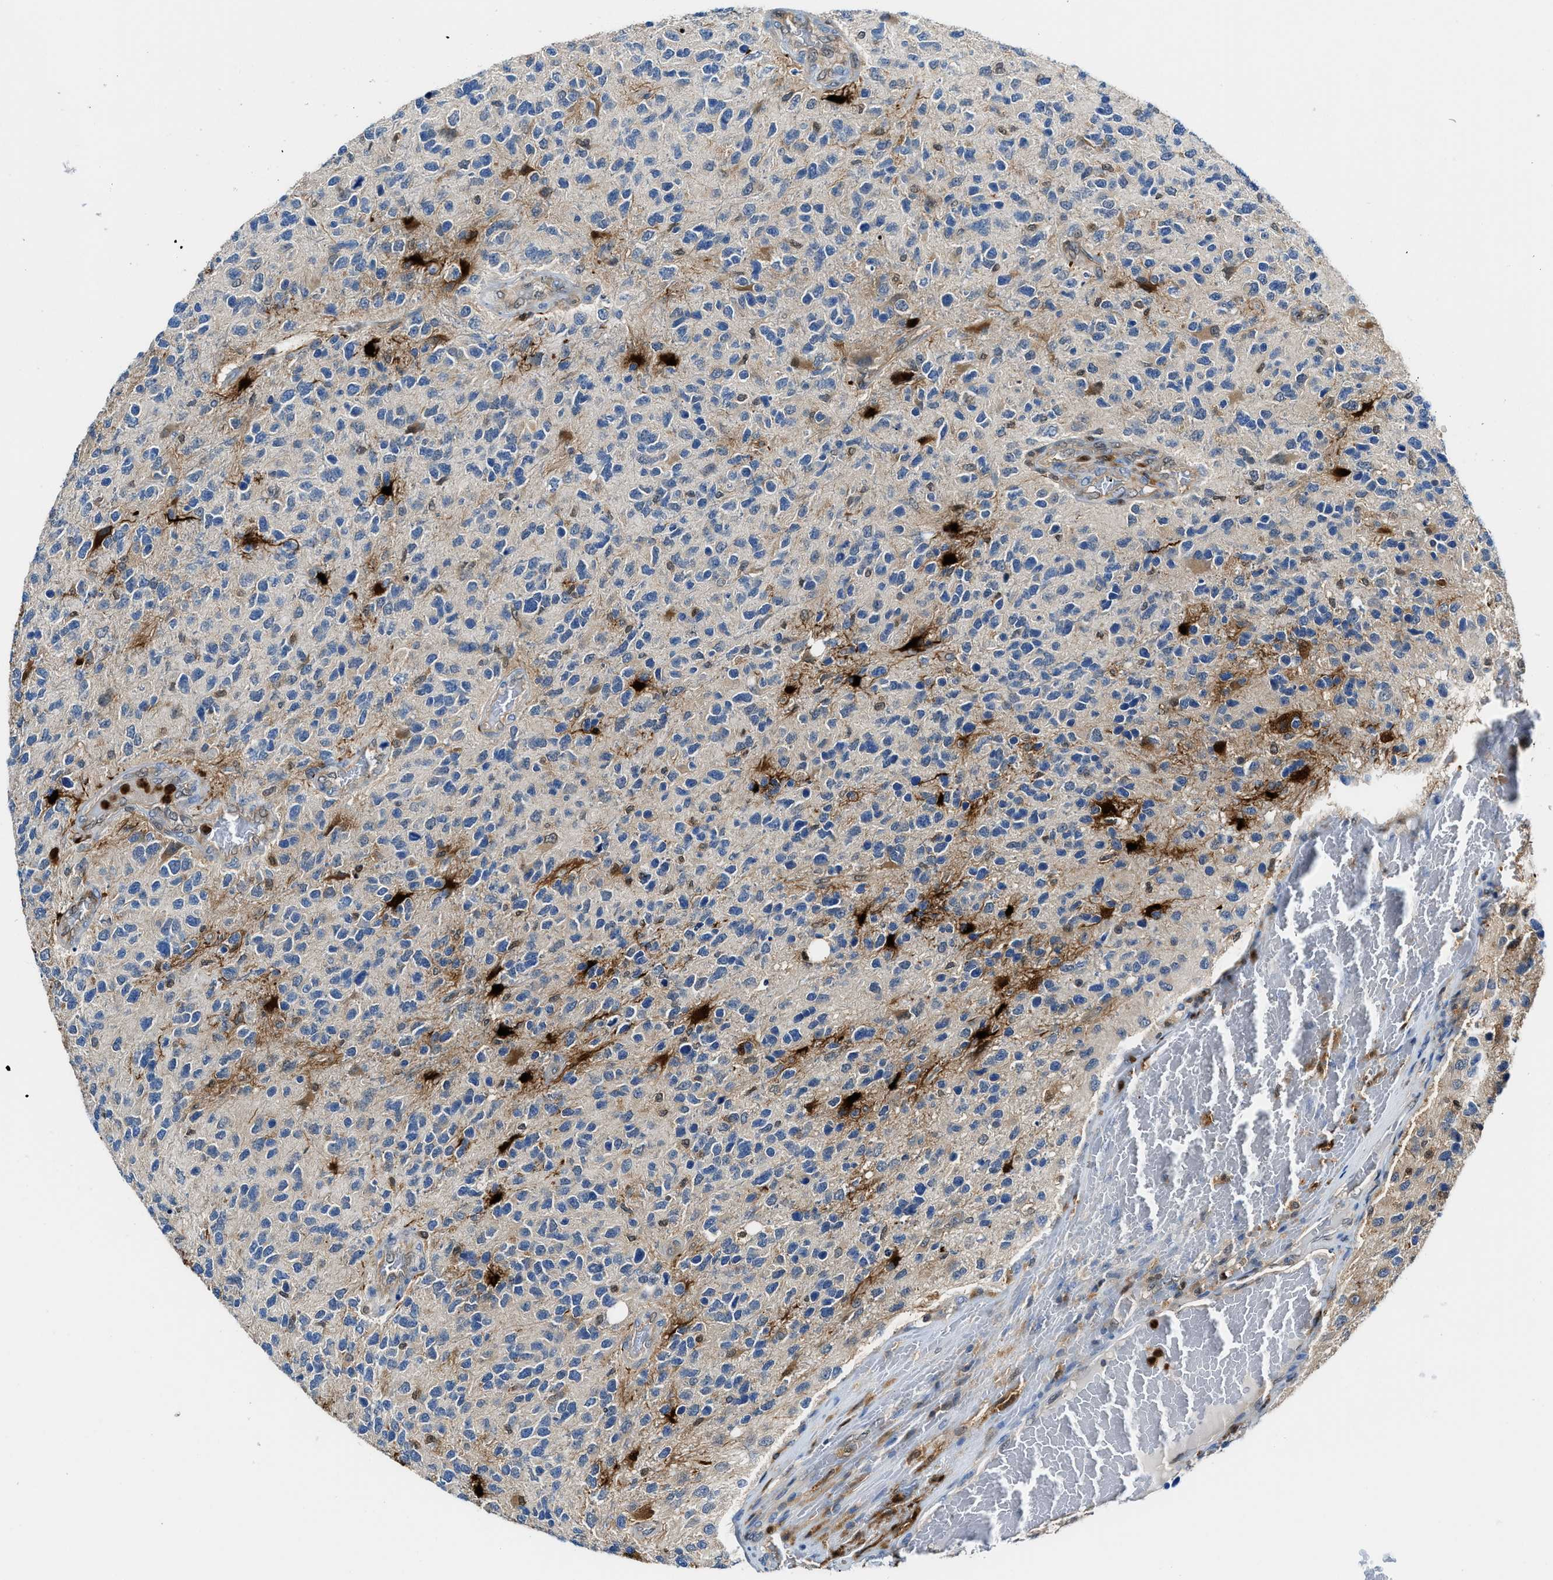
{"staining": {"intensity": "negative", "quantity": "none", "location": "none"}, "tissue": "glioma", "cell_type": "Tumor cells", "image_type": "cancer", "snomed": [{"axis": "morphology", "description": "Glioma, malignant, High grade"}, {"axis": "topography", "description": "Brain"}], "caption": "Human malignant glioma (high-grade) stained for a protein using immunohistochemistry displays no expression in tumor cells.", "gene": "LTA4H", "patient": {"sex": "female", "age": 58}}